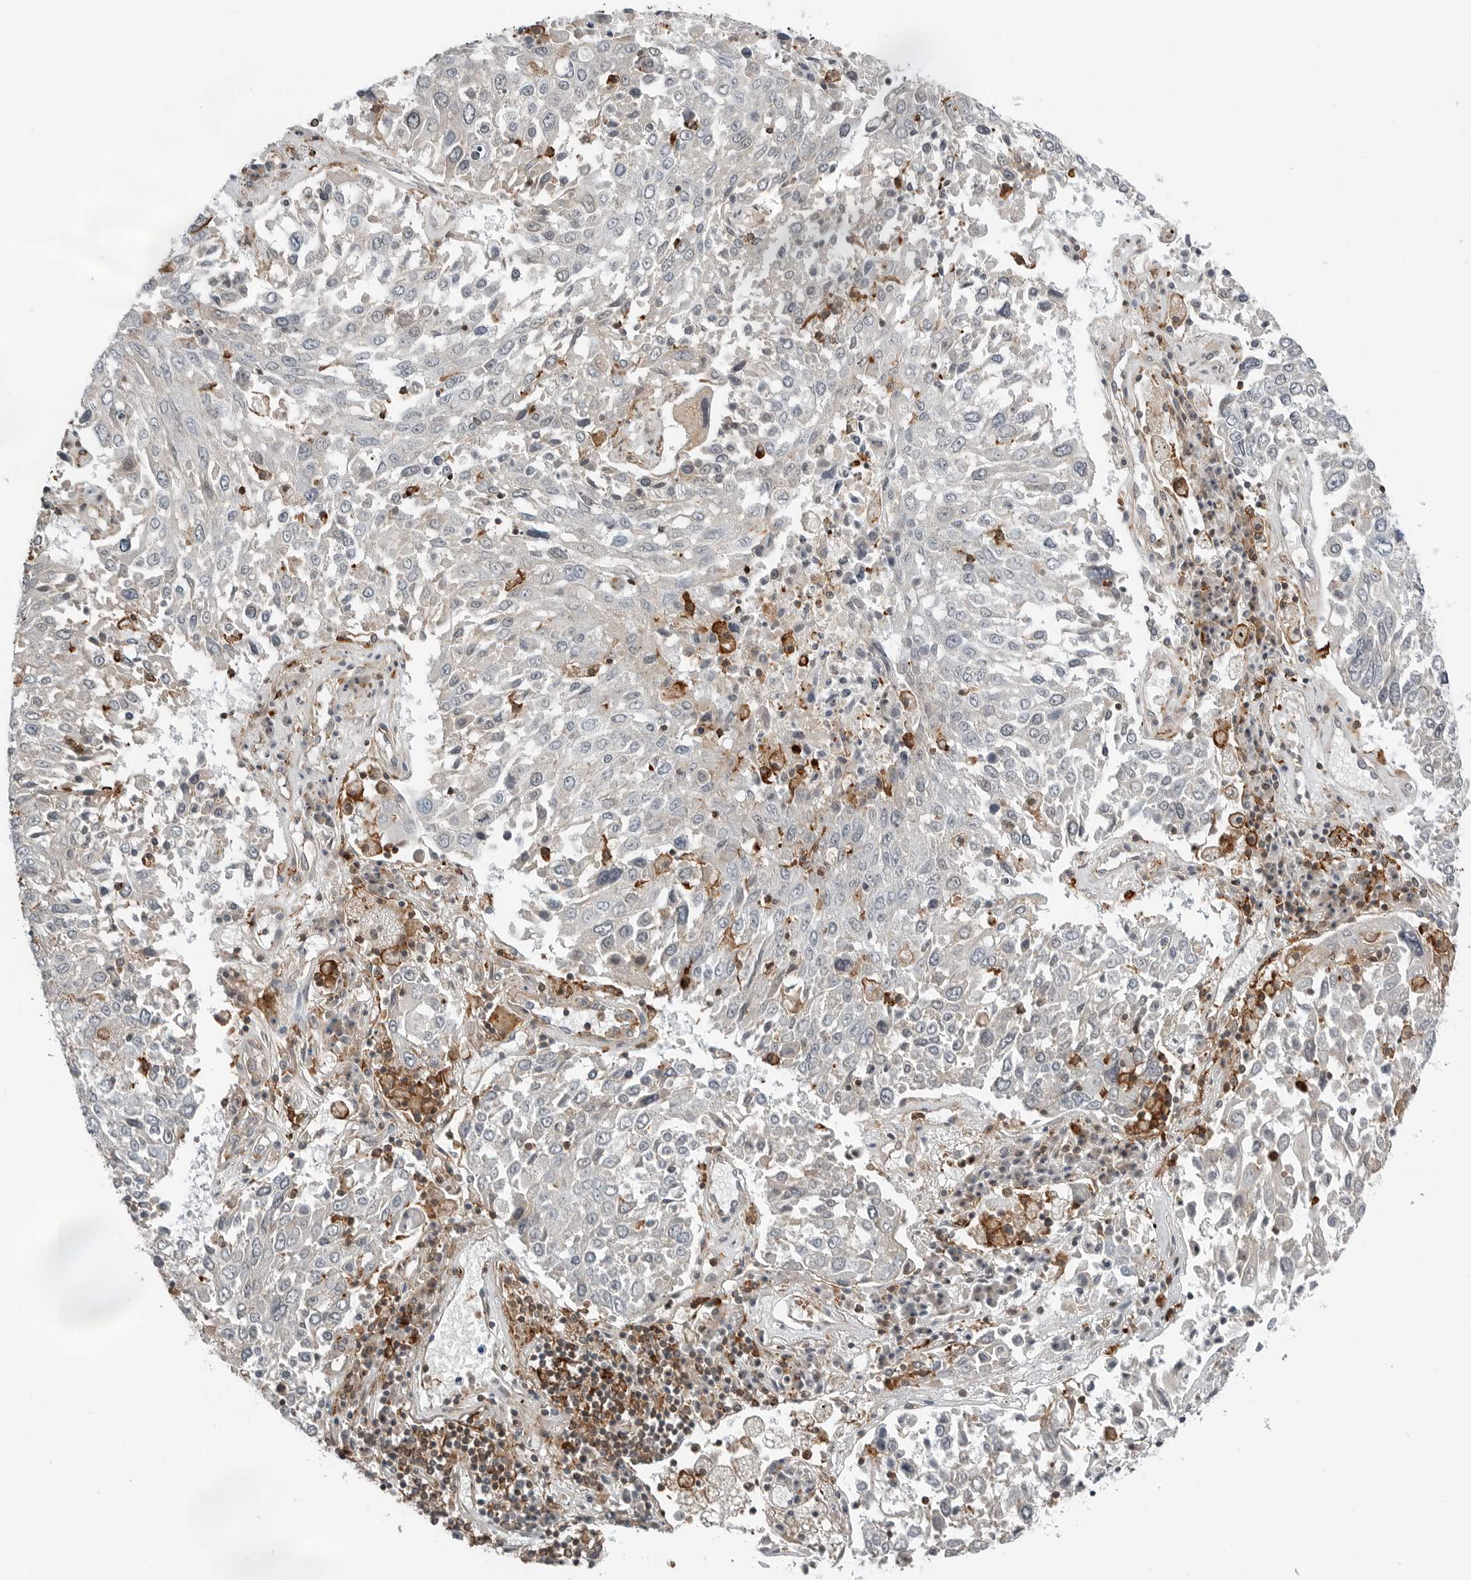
{"staining": {"intensity": "negative", "quantity": "none", "location": "none"}, "tissue": "lung cancer", "cell_type": "Tumor cells", "image_type": "cancer", "snomed": [{"axis": "morphology", "description": "Squamous cell carcinoma, NOS"}, {"axis": "topography", "description": "Lung"}], "caption": "The photomicrograph reveals no staining of tumor cells in lung cancer (squamous cell carcinoma).", "gene": "LEFTY2", "patient": {"sex": "male", "age": 65}}